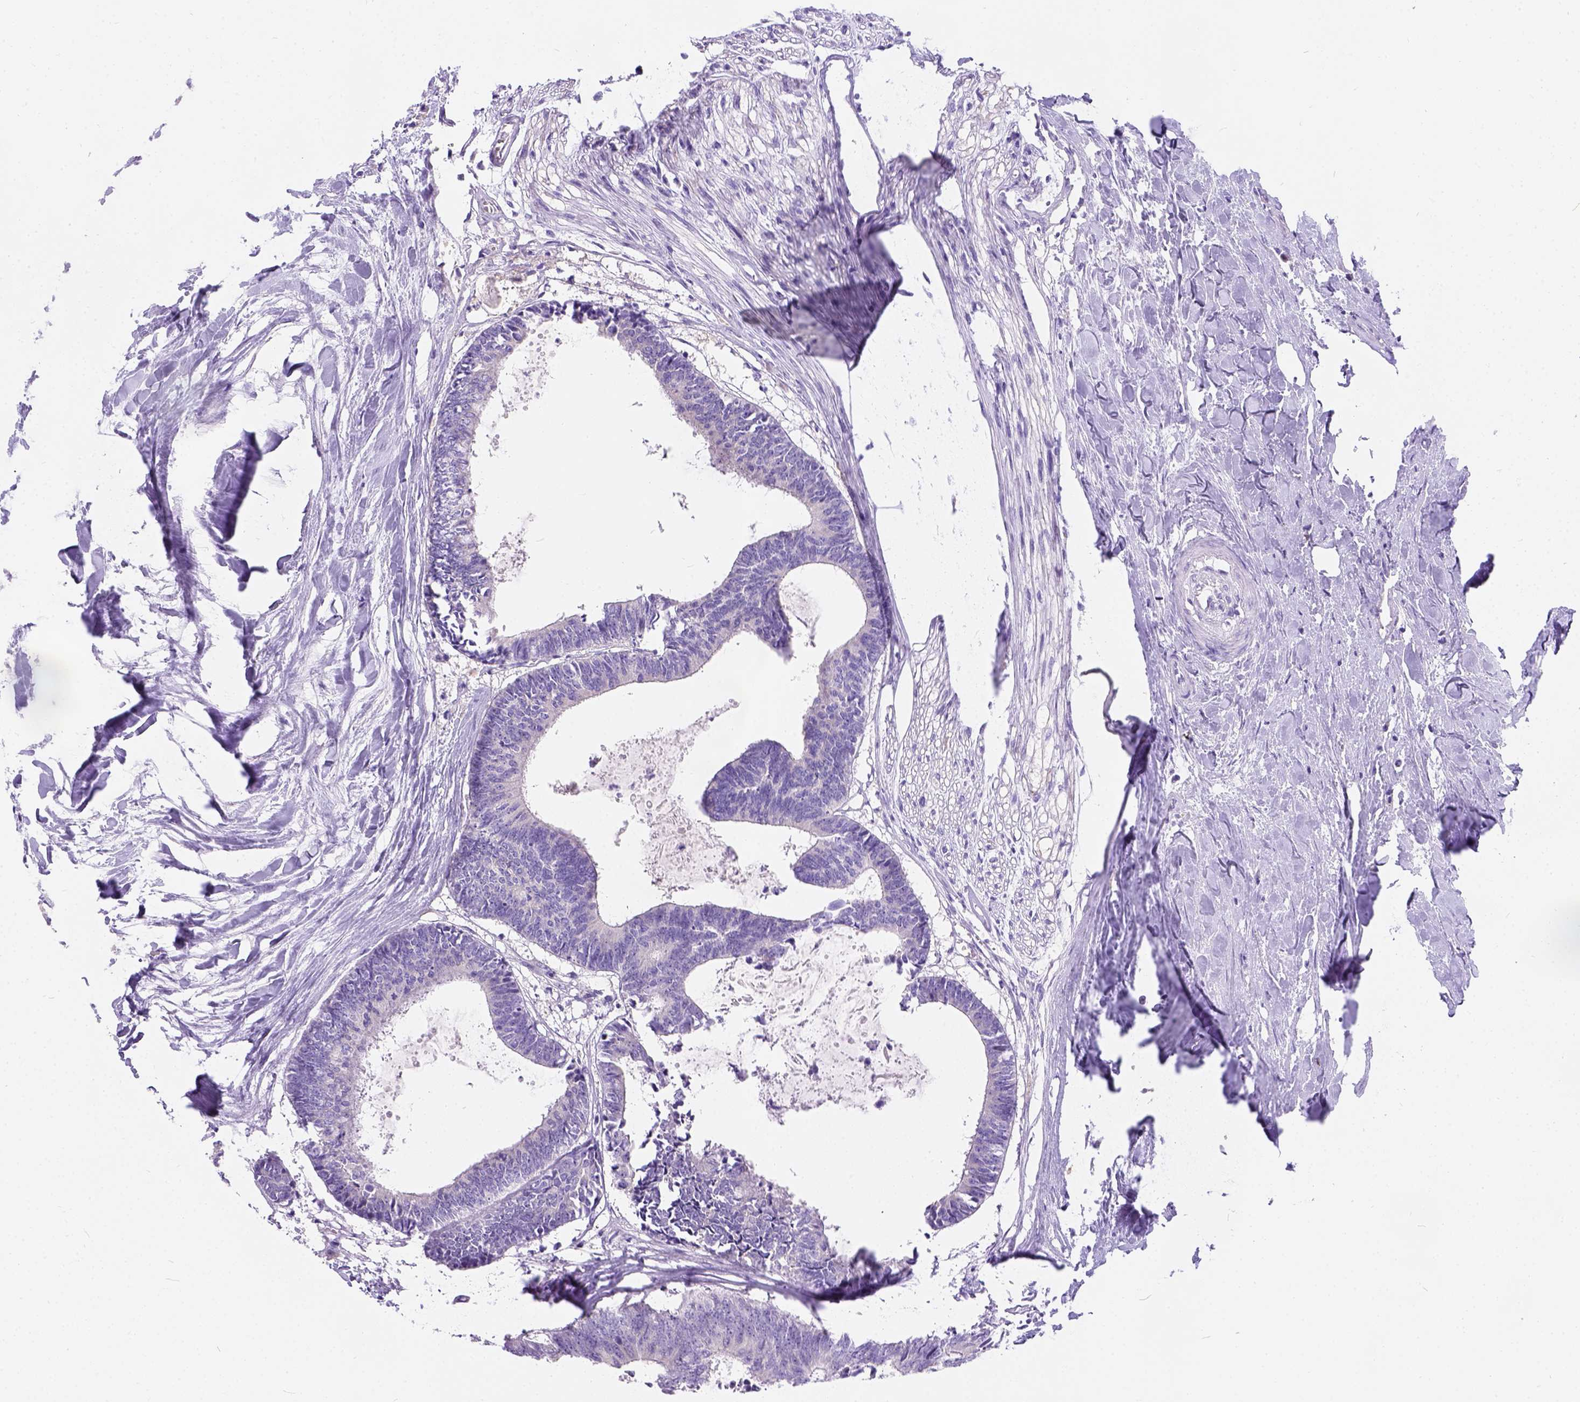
{"staining": {"intensity": "negative", "quantity": "none", "location": "none"}, "tissue": "colorectal cancer", "cell_type": "Tumor cells", "image_type": "cancer", "snomed": [{"axis": "morphology", "description": "Adenocarcinoma, NOS"}, {"axis": "topography", "description": "Colon"}, {"axis": "topography", "description": "Rectum"}], "caption": "The micrograph reveals no significant expression in tumor cells of colorectal cancer. The staining was performed using DAB to visualize the protein expression in brown, while the nuclei were stained in blue with hematoxylin (Magnification: 20x).", "gene": "PHF7", "patient": {"sex": "male", "age": 57}}